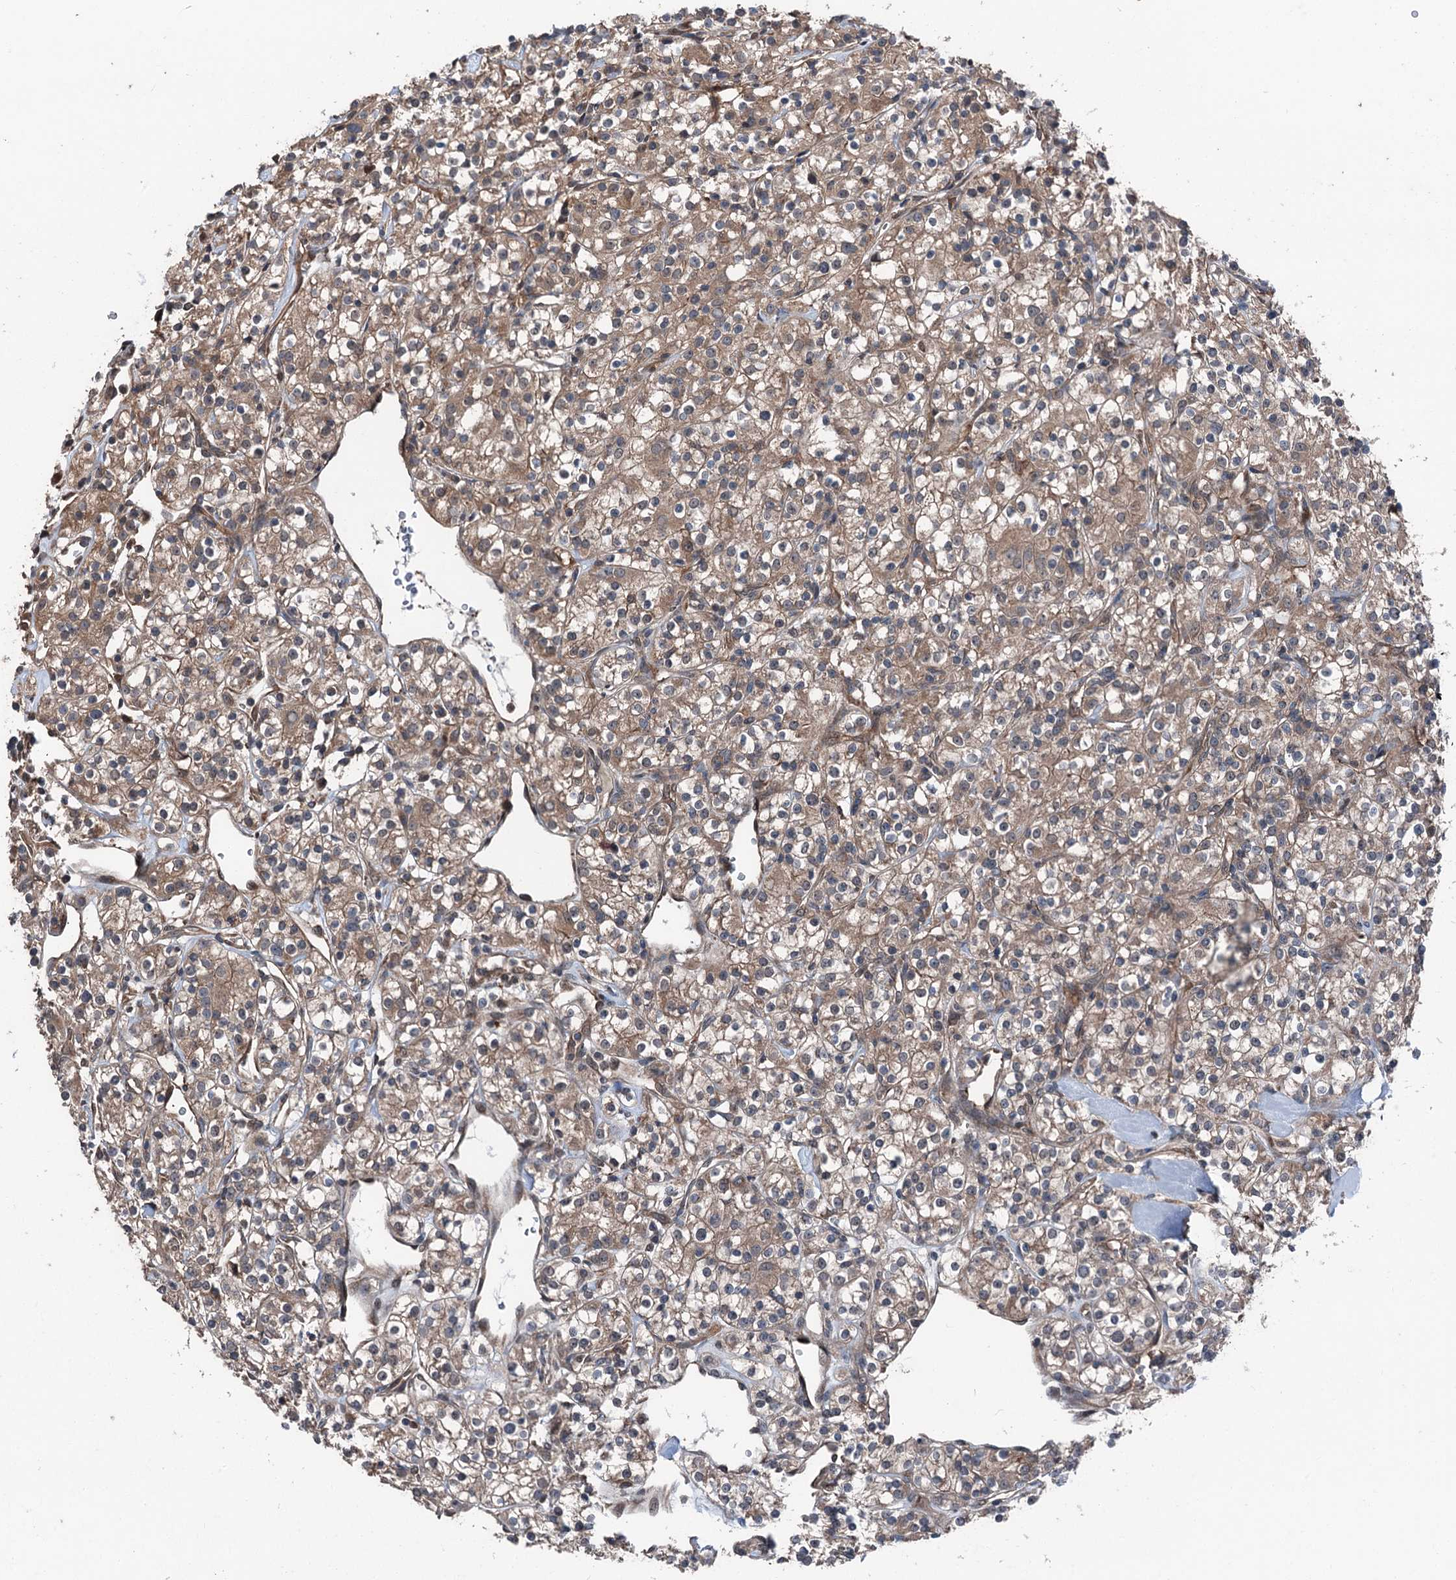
{"staining": {"intensity": "moderate", "quantity": ">75%", "location": "cytoplasmic/membranous"}, "tissue": "renal cancer", "cell_type": "Tumor cells", "image_type": "cancer", "snomed": [{"axis": "morphology", "description": "Adenocarcinoma, NOS"}, {"axis": "topography", "description": "Kidney"}], "caption": "The immunohistochemical stain labels moderate cytoplasmic/membranous positivity in tumor cells of renal cancer (adenocarcinoma) tissue. The staining was performed using DAB, with brown indicating positive protein expression. Nuclei are stained blue with hematoxylin.", "gene": "PSMD13", "patient": {"sex": "male", "age": 77}}